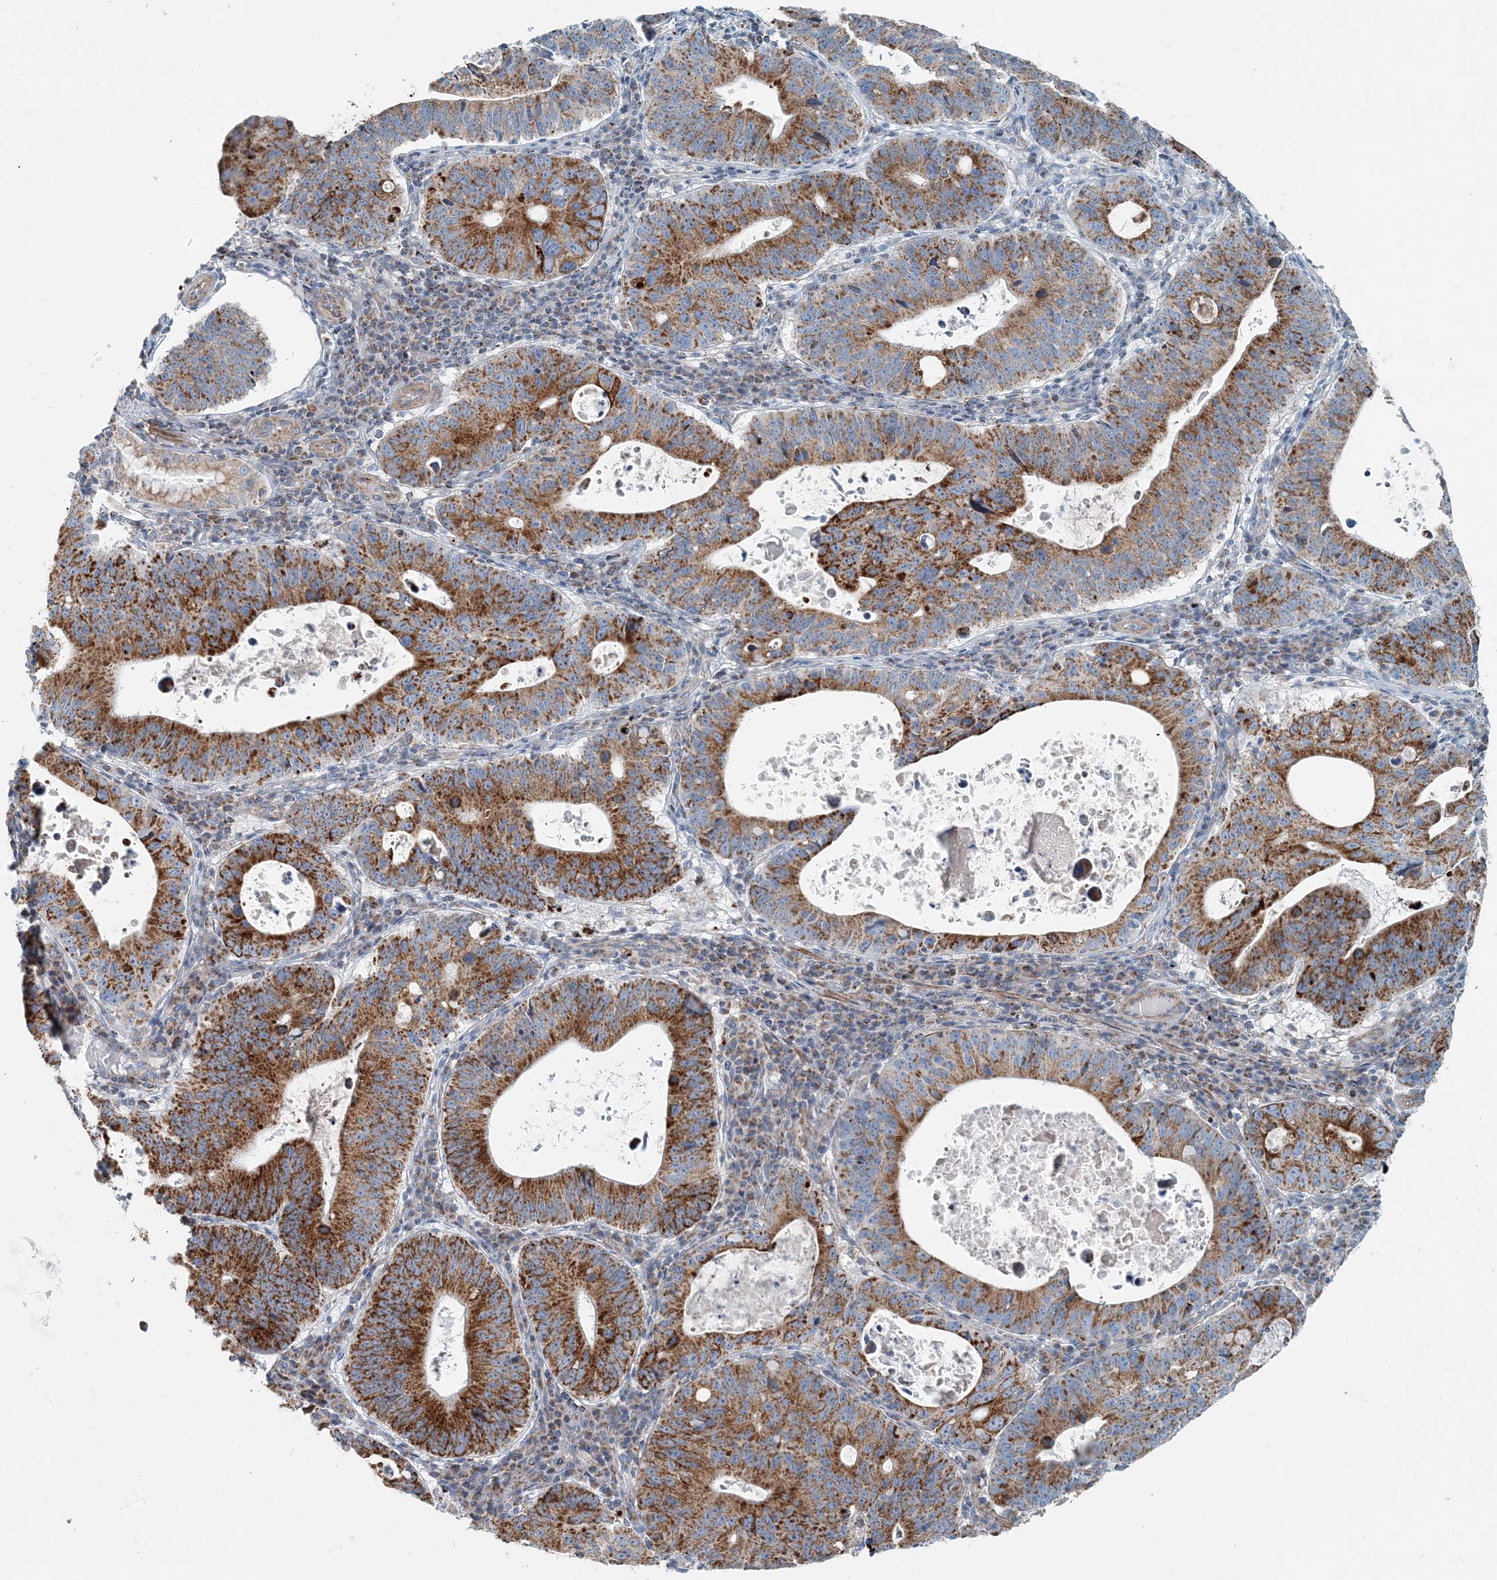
{"staining": {"intensity": "strong", "quantity": ">75%", "location": "cytoplasmic/membranous"}, "tissue": "stomach cancer", "cell_type": "Tumor cells", "image_type": "cancer", "snomed": [{"axis": "morphology", "description": "Adenocarcinoma, NOS"}, {"axis": "topography", "description": "Stomach"}], "caption": "Immunohistochemistry (IHC) histopathology image of neoplastic tissue: stomach cancer (adenocarcinoma) stained using immunohistochemistry reveals high levels of strong protein expression localized specifically in the cytoplasmic/membranous of tumor cells, appearing as a cytoplasmic/membranous brown color.", "gene": "INTU", "patient": {"sex": "male", "age": 59}}